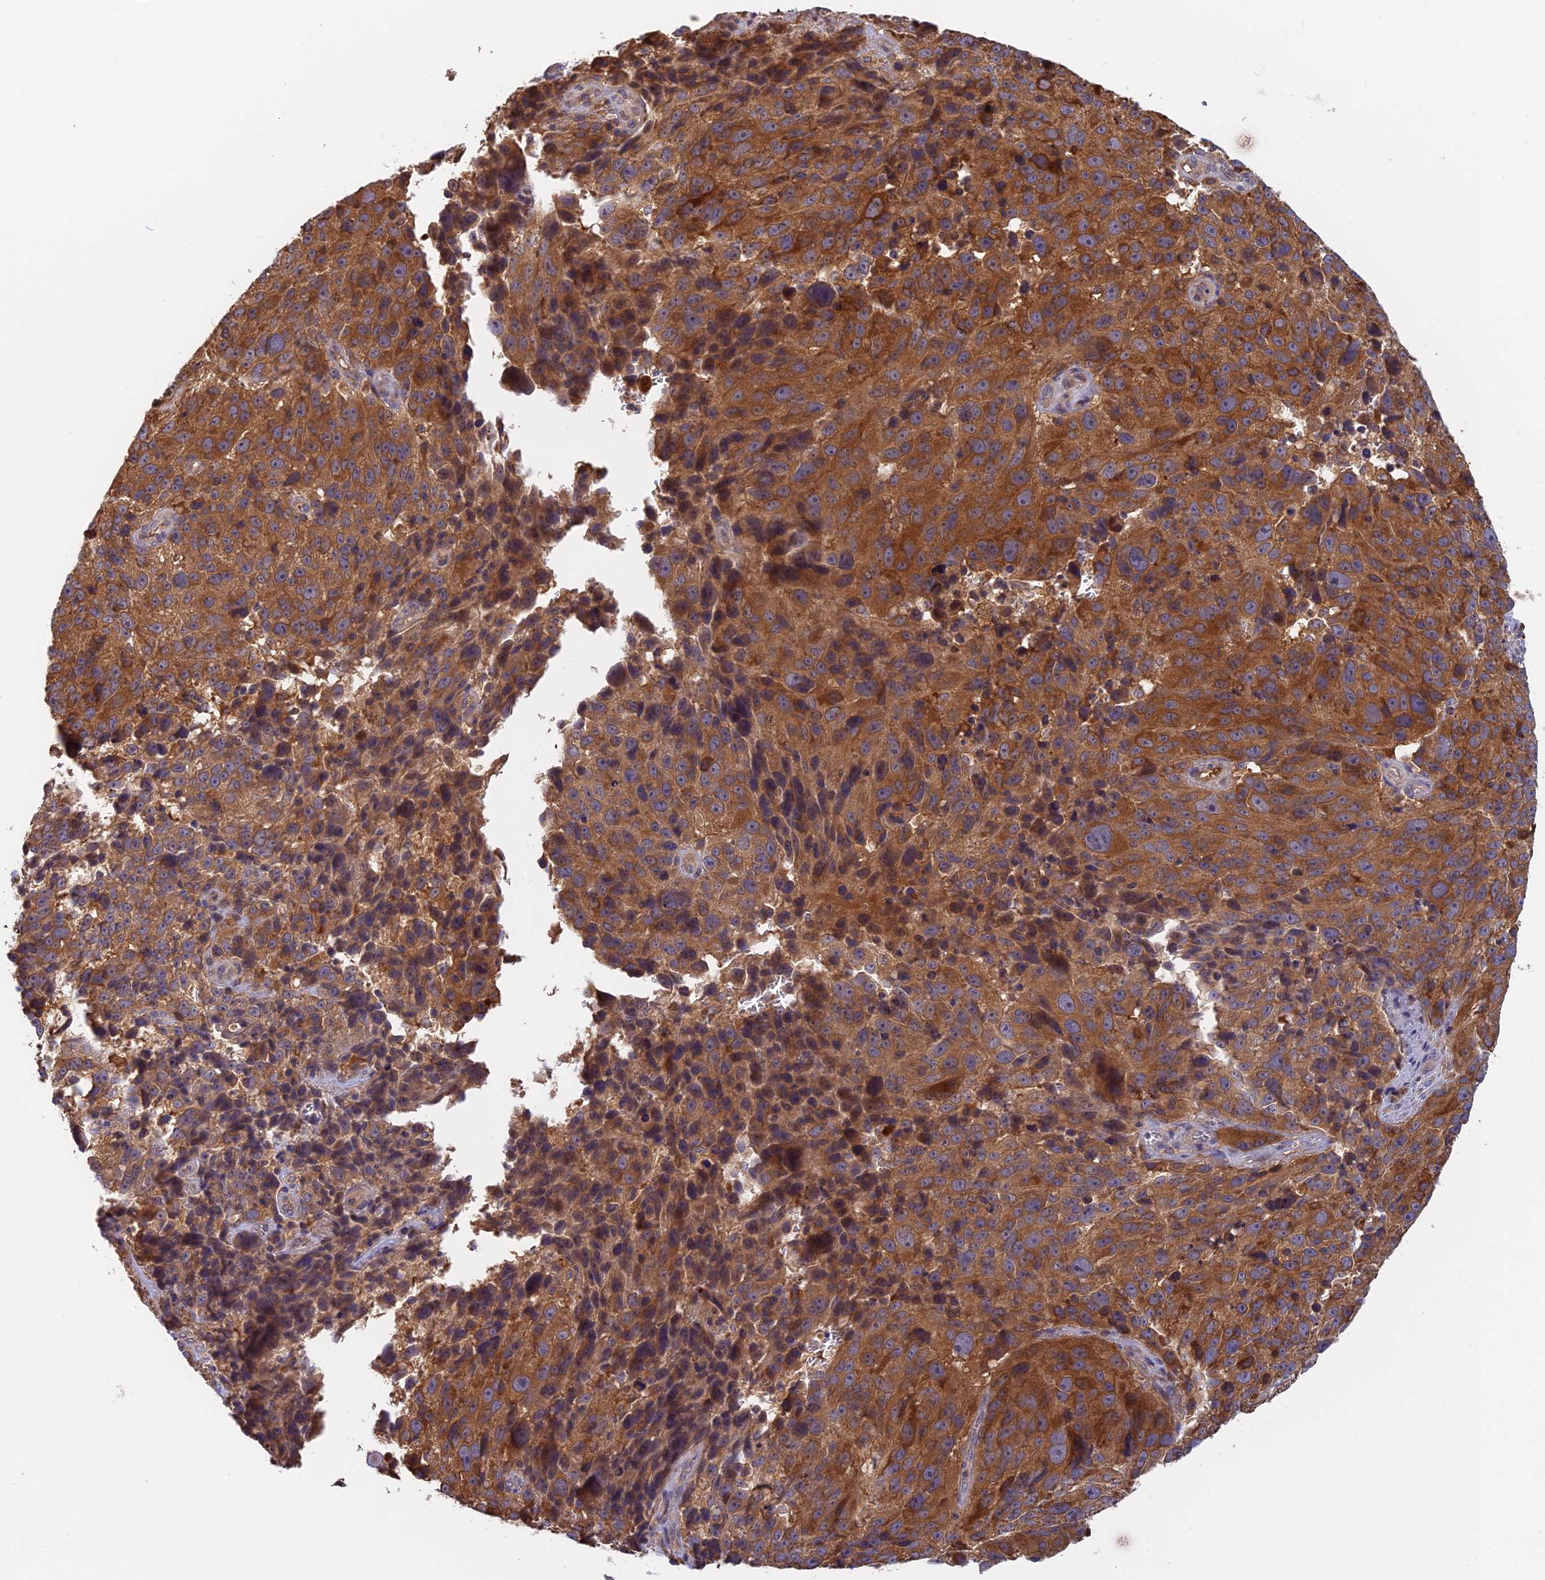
{"staining": {"intensity": "moderate", "quantity": ">75%", "location": "cytoplasmic/membranous"}, "tissue": "melanoma", "cell_type": "Tumor cells", "image_type": "cancer", "snomed": [{"axis": "morphology", "description": "Malignant melanoma, NOS"}, {"axis": "topography", "description": "Skin"}], "caption": "Moderate cytoplasmic/membranous staining is present in approximately >75% of tumor cells in melanoma.", "gene": "IPO5", "patient": {"sex": "male", "age": 84}}